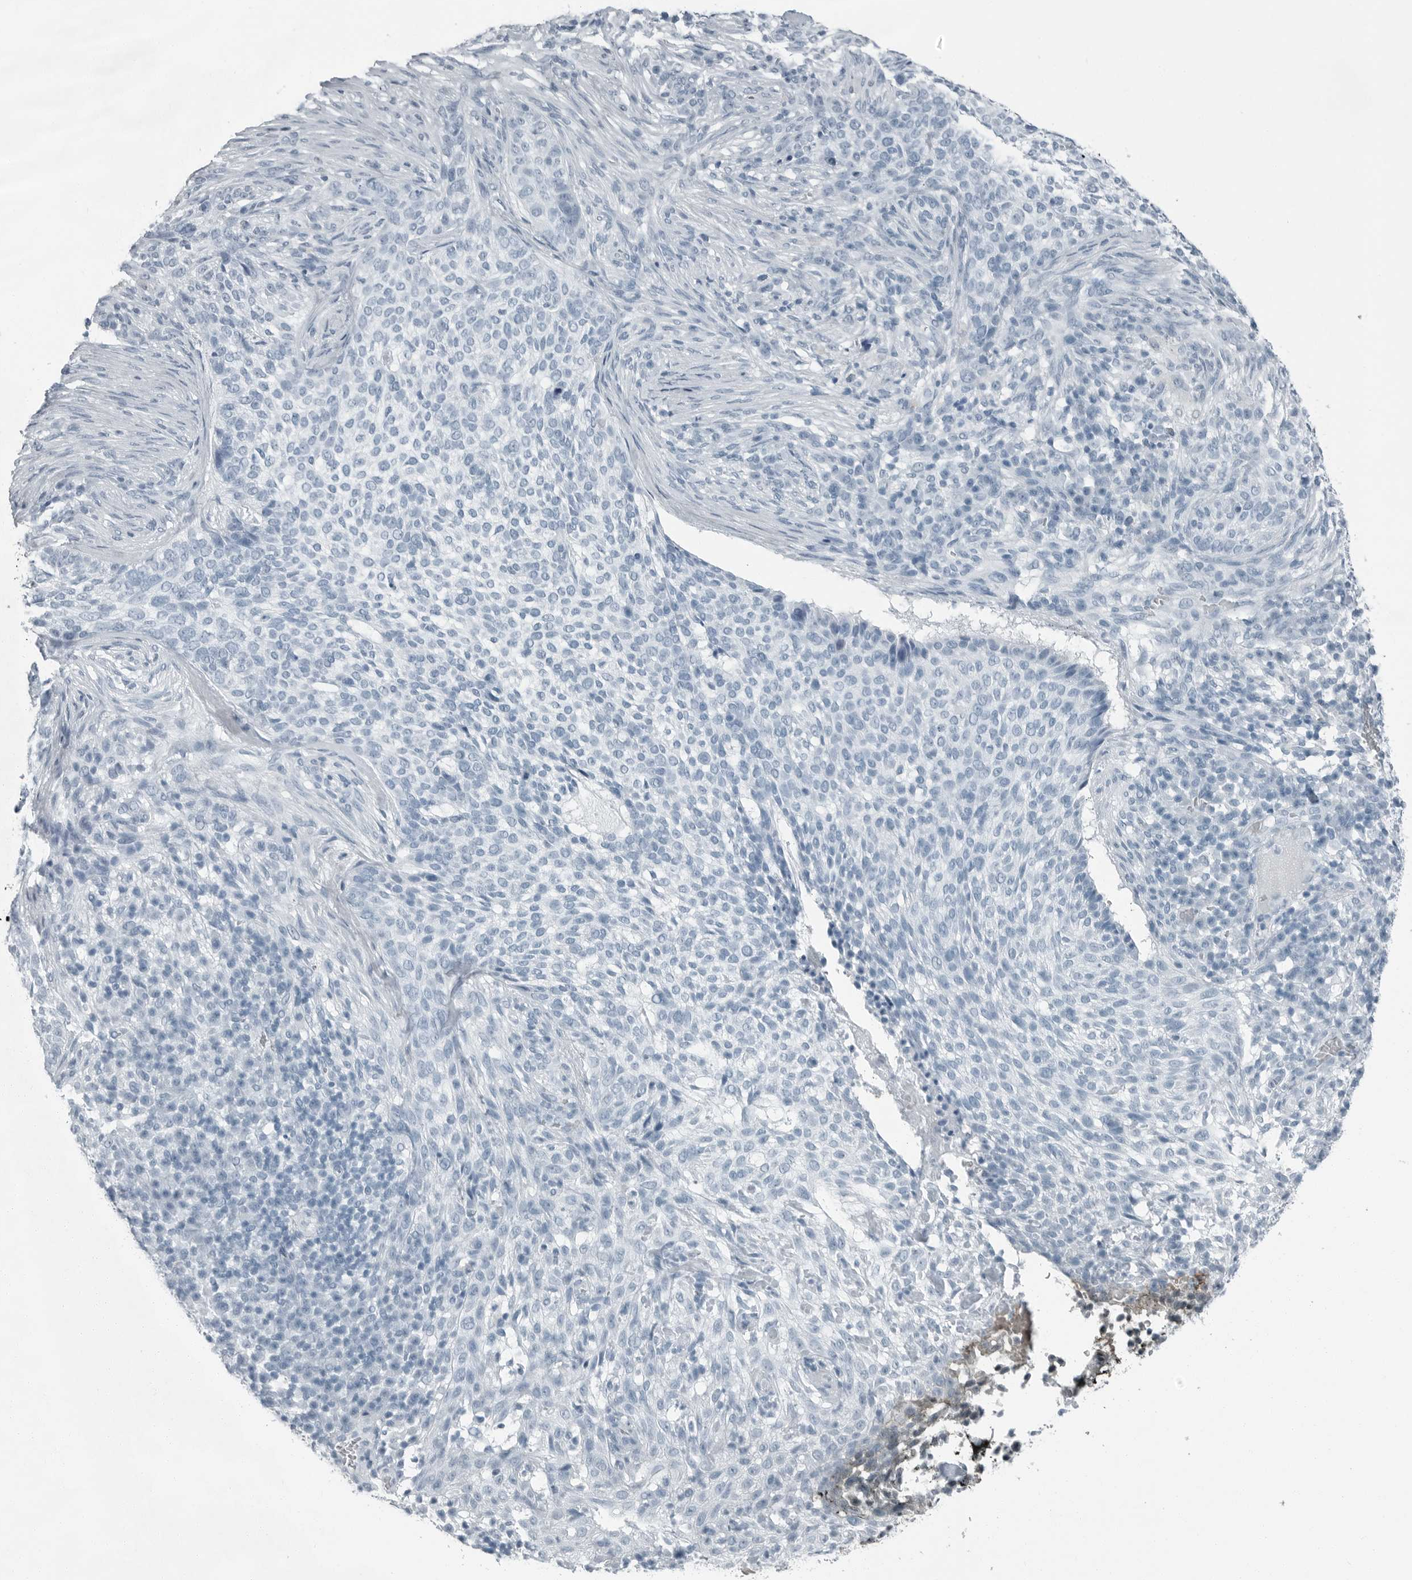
{"staining": {"intensity": "negative", "quantity": "none", "location": "none"}, "tissue": "skin cancer", "cell_type": "Tumor cells", "image_type": "cancer", "snomed": [{"axis": "morphology", "description": "Basal cell carcinoma"}, {"axis": "topography", "description": "Skin"}], "caption": "Tumor cells are negative for brown protein staining in basal cell carcinoma (skin).", "gene": "FABP6", "patient": {"sex": "female", "age": 64}}